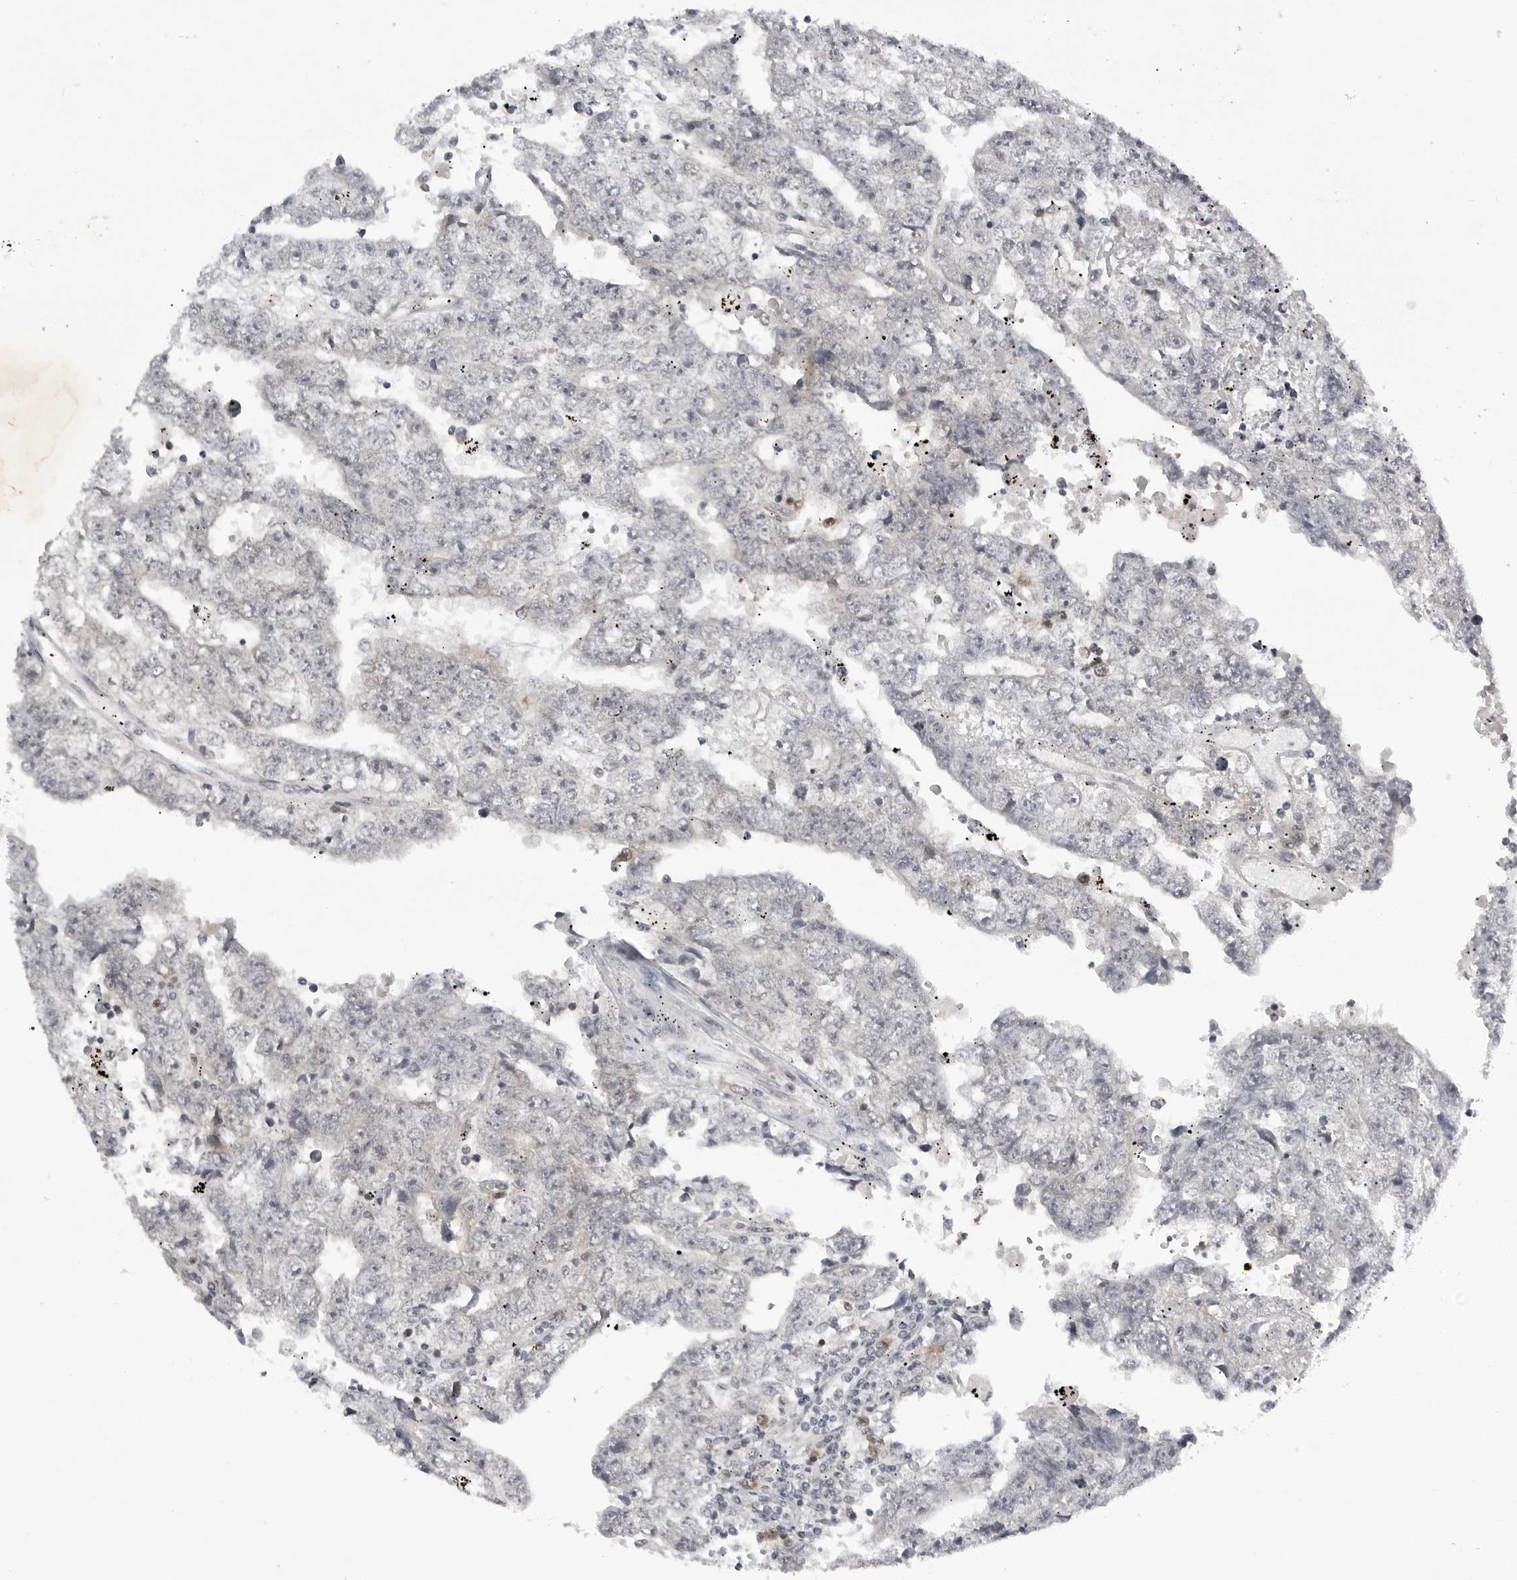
{"staining": {"intensity": "negative", "quantity": "none", "location": "none"}, "tissue": "testis cancer", "cell_type": "Tumor cells", "image_type": "cancer", "snomed": [{"axis": "morphology", "description": "Carcinoma, Embryonal, NOS"}, {"axis": "topography", "description": "Testis"}], "caption": "Immunohistochemistry (IHC) image of neoplastic tissue: testis embryonal carcinoma stained with DAB (3,3'-diaminobenzidine) exhibits no significant protein staining in tumor cells.", "gene": "RRM1", "patient": {"sex": "male", "age": 25}}